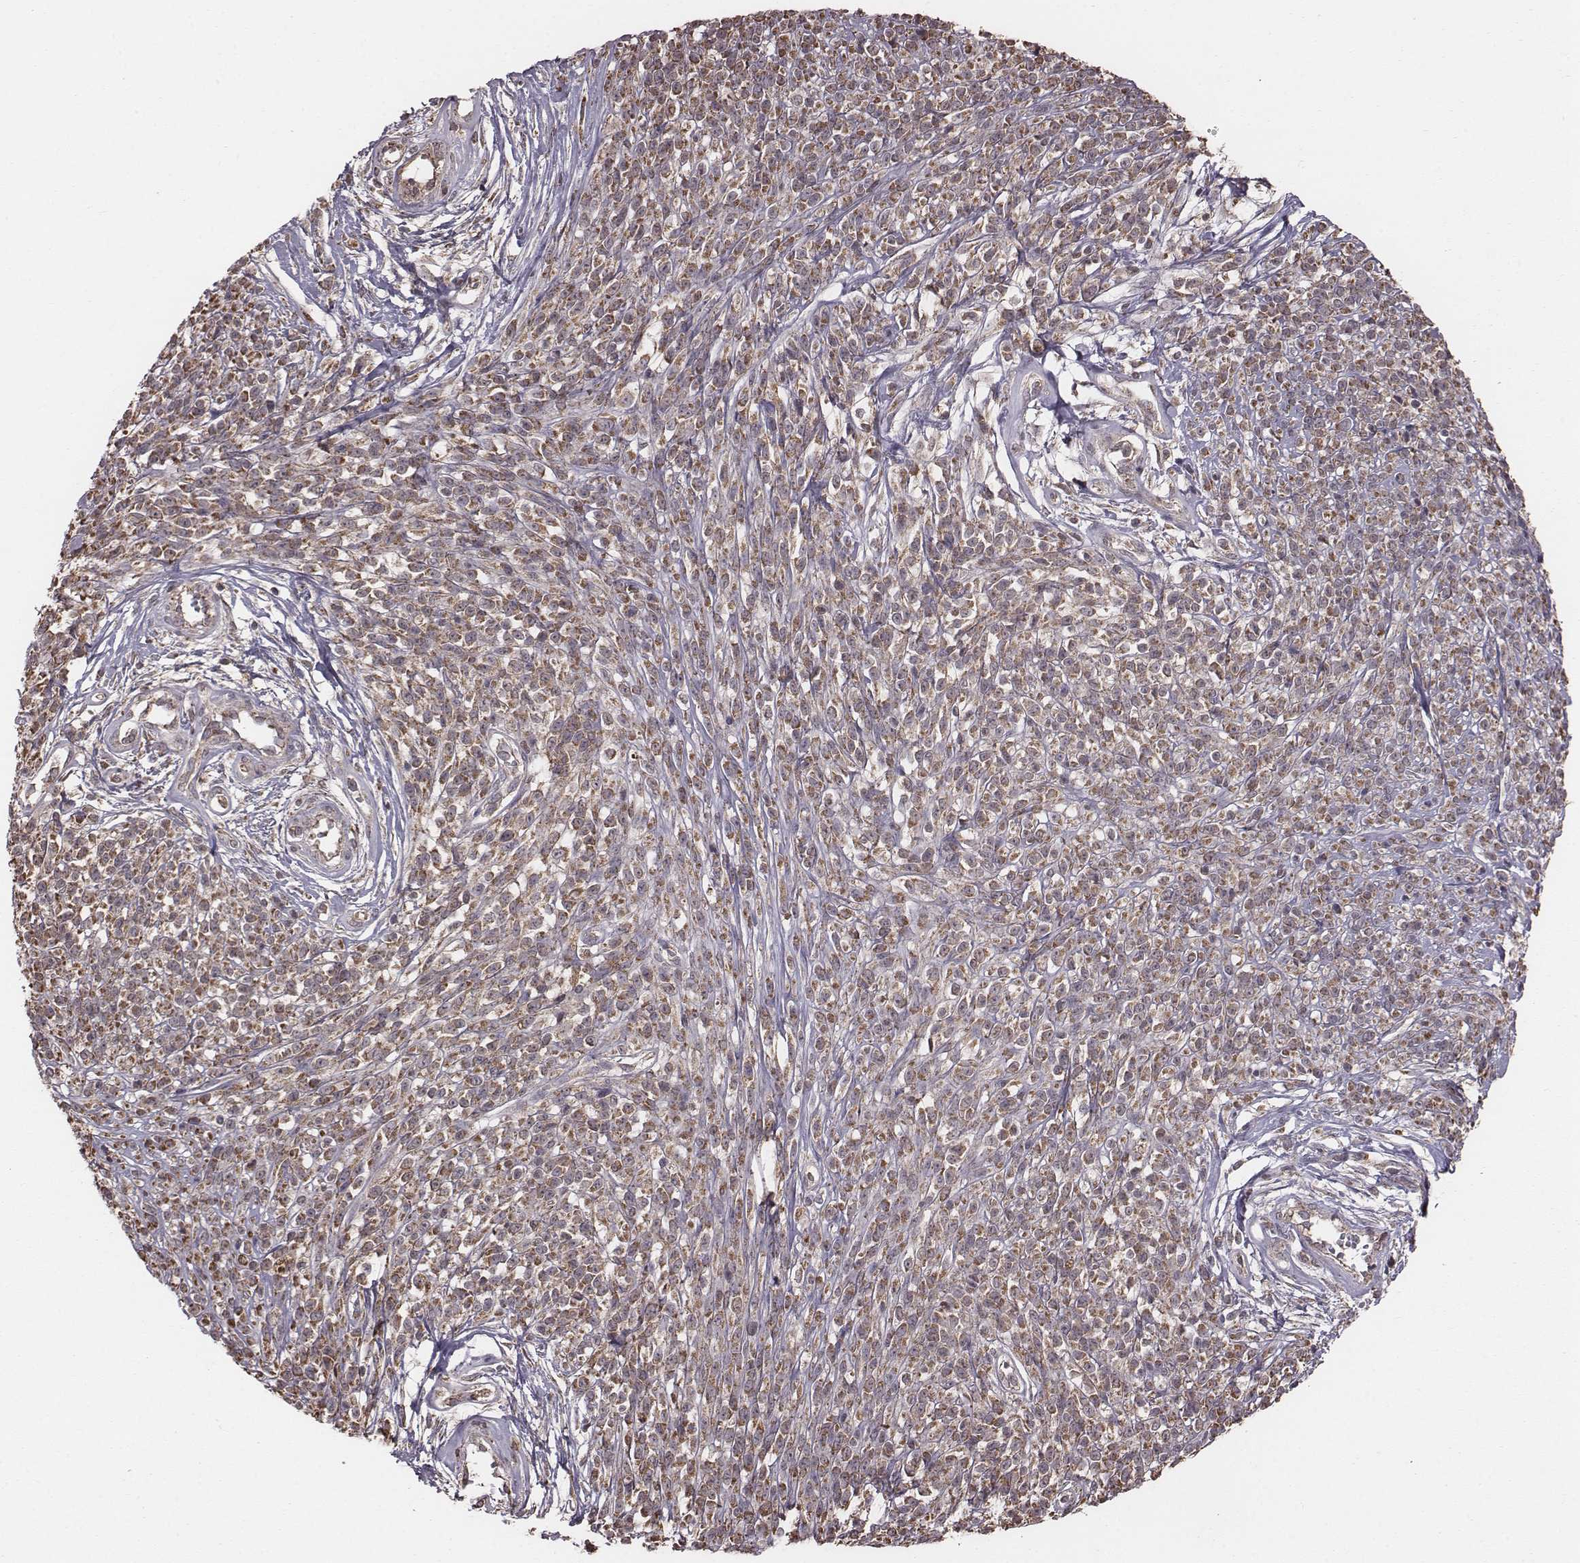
{"staining": {"intensity": "moderate", "quantity": ">75%", "location": "cytoplasmic/membranous"}, "tissue": "melanoma", "cell_type": "Tumor cells", "image_type": "cancer", "snomed": [{"axis": "morphology", "description": "Malignant melanoma, NOS"}, {"axis": "topography", "description": "Skin"}, {"axis": "topography", "description": "Skin of trunk"}], "caption": "A micrograph of human malignant melanoma stained for a protein demonstrates moderate cytoplasmic/membranous brown staining in tumor cells.", "gene": "PDCD2L", "patient": {"sex": "male", "age": 74}}